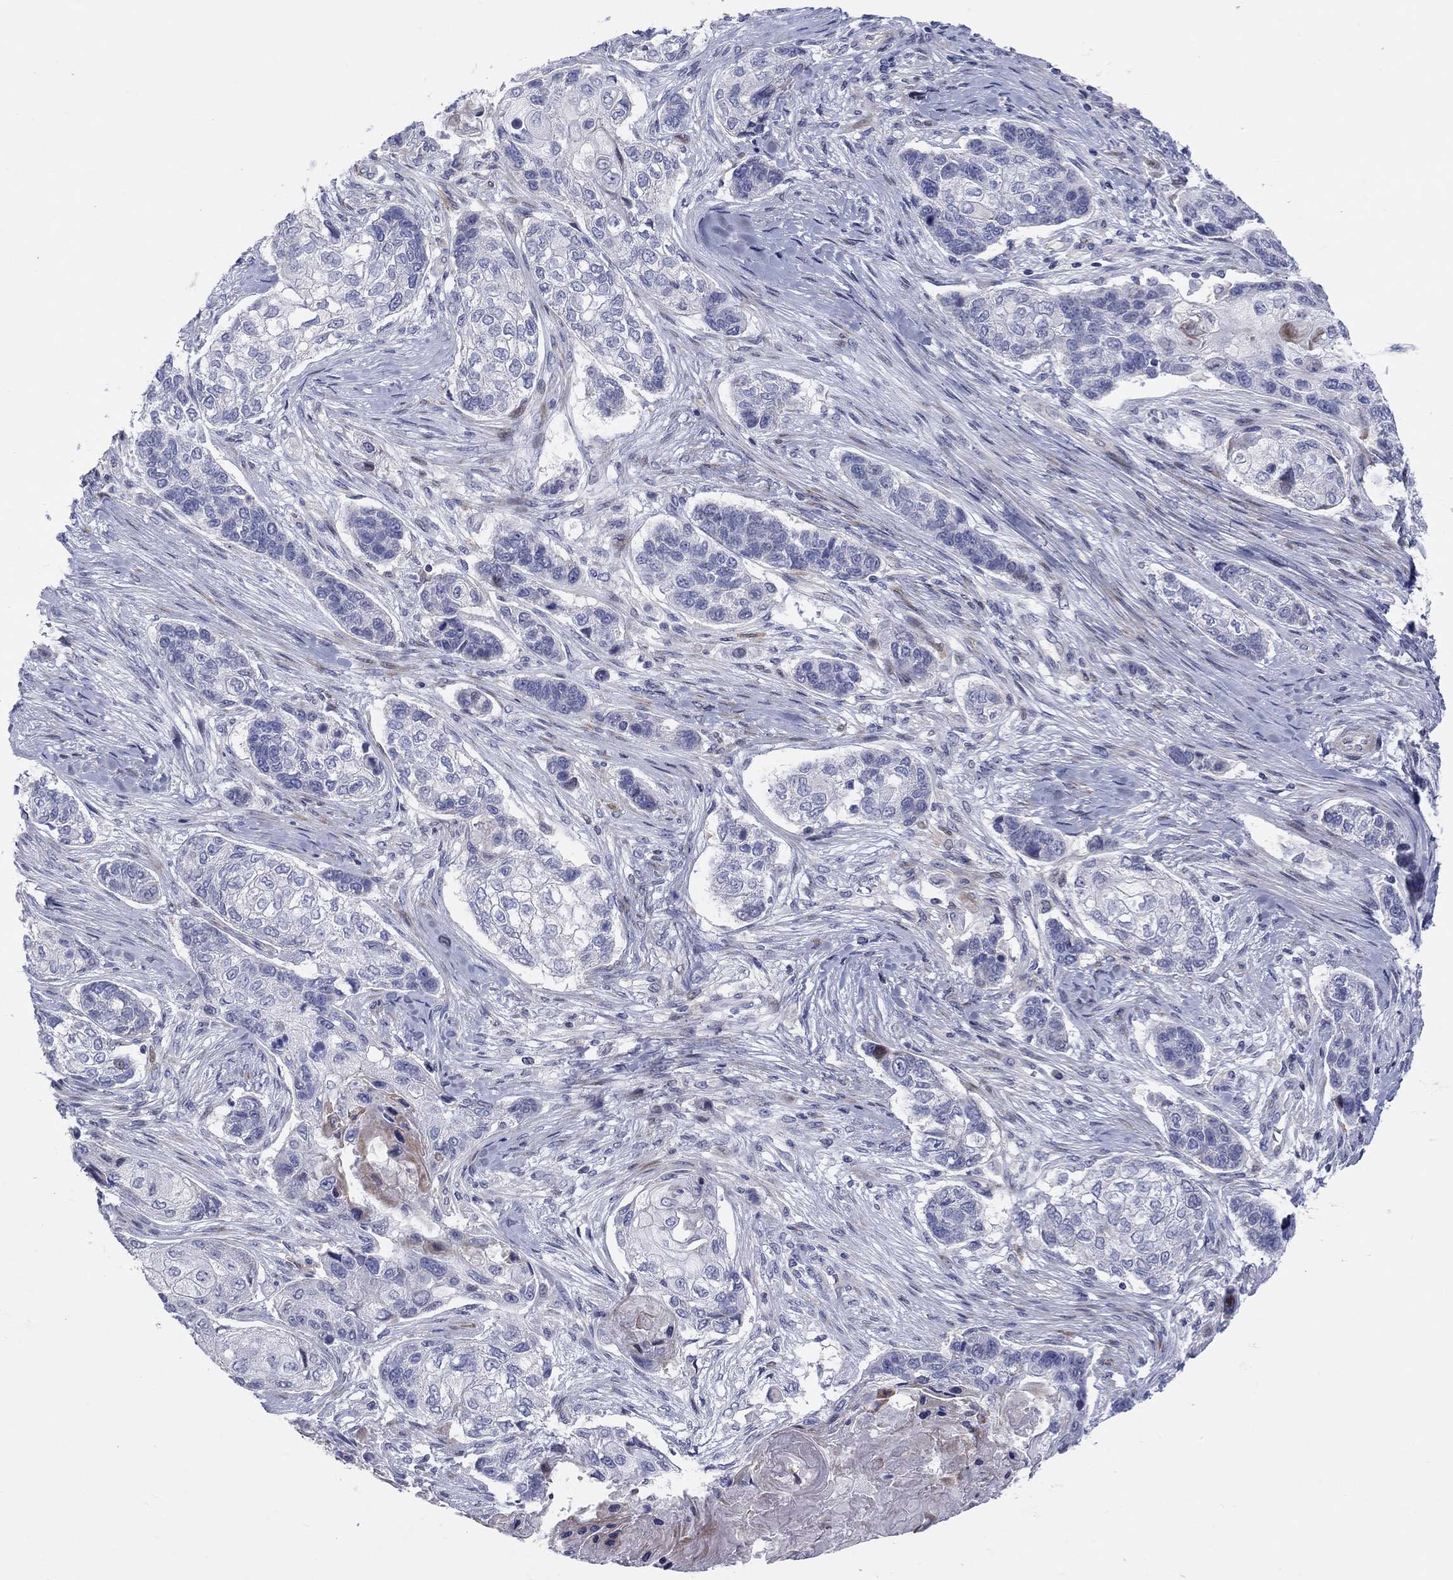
{"staining": {"intensity": "negative", "quantity": "none", "location": "none"}, "tissue": "lung cancer", "cell_type": "Tumor cells", "image_type": "cancer", "snomed": [{"axis": "morphology", "description": "Normal tissue, NOS"}, {"axis": "morphology", "description": "Squamous cell carcinoma, NOS"}, {"axis": "topography", "description": "Bronchus"}, {"axis": "topography", "description": "Lung"}], "caption": "Immunohistochemistry (IHC) micrograph of neoplastic tissue: lung cancer stained with DAB (3,3'-diaminobenzidine) shows no significant protein staining in tumor cells.", "gene": "ARHGAP36", "patient": {"sex": "male", "age": 69}}